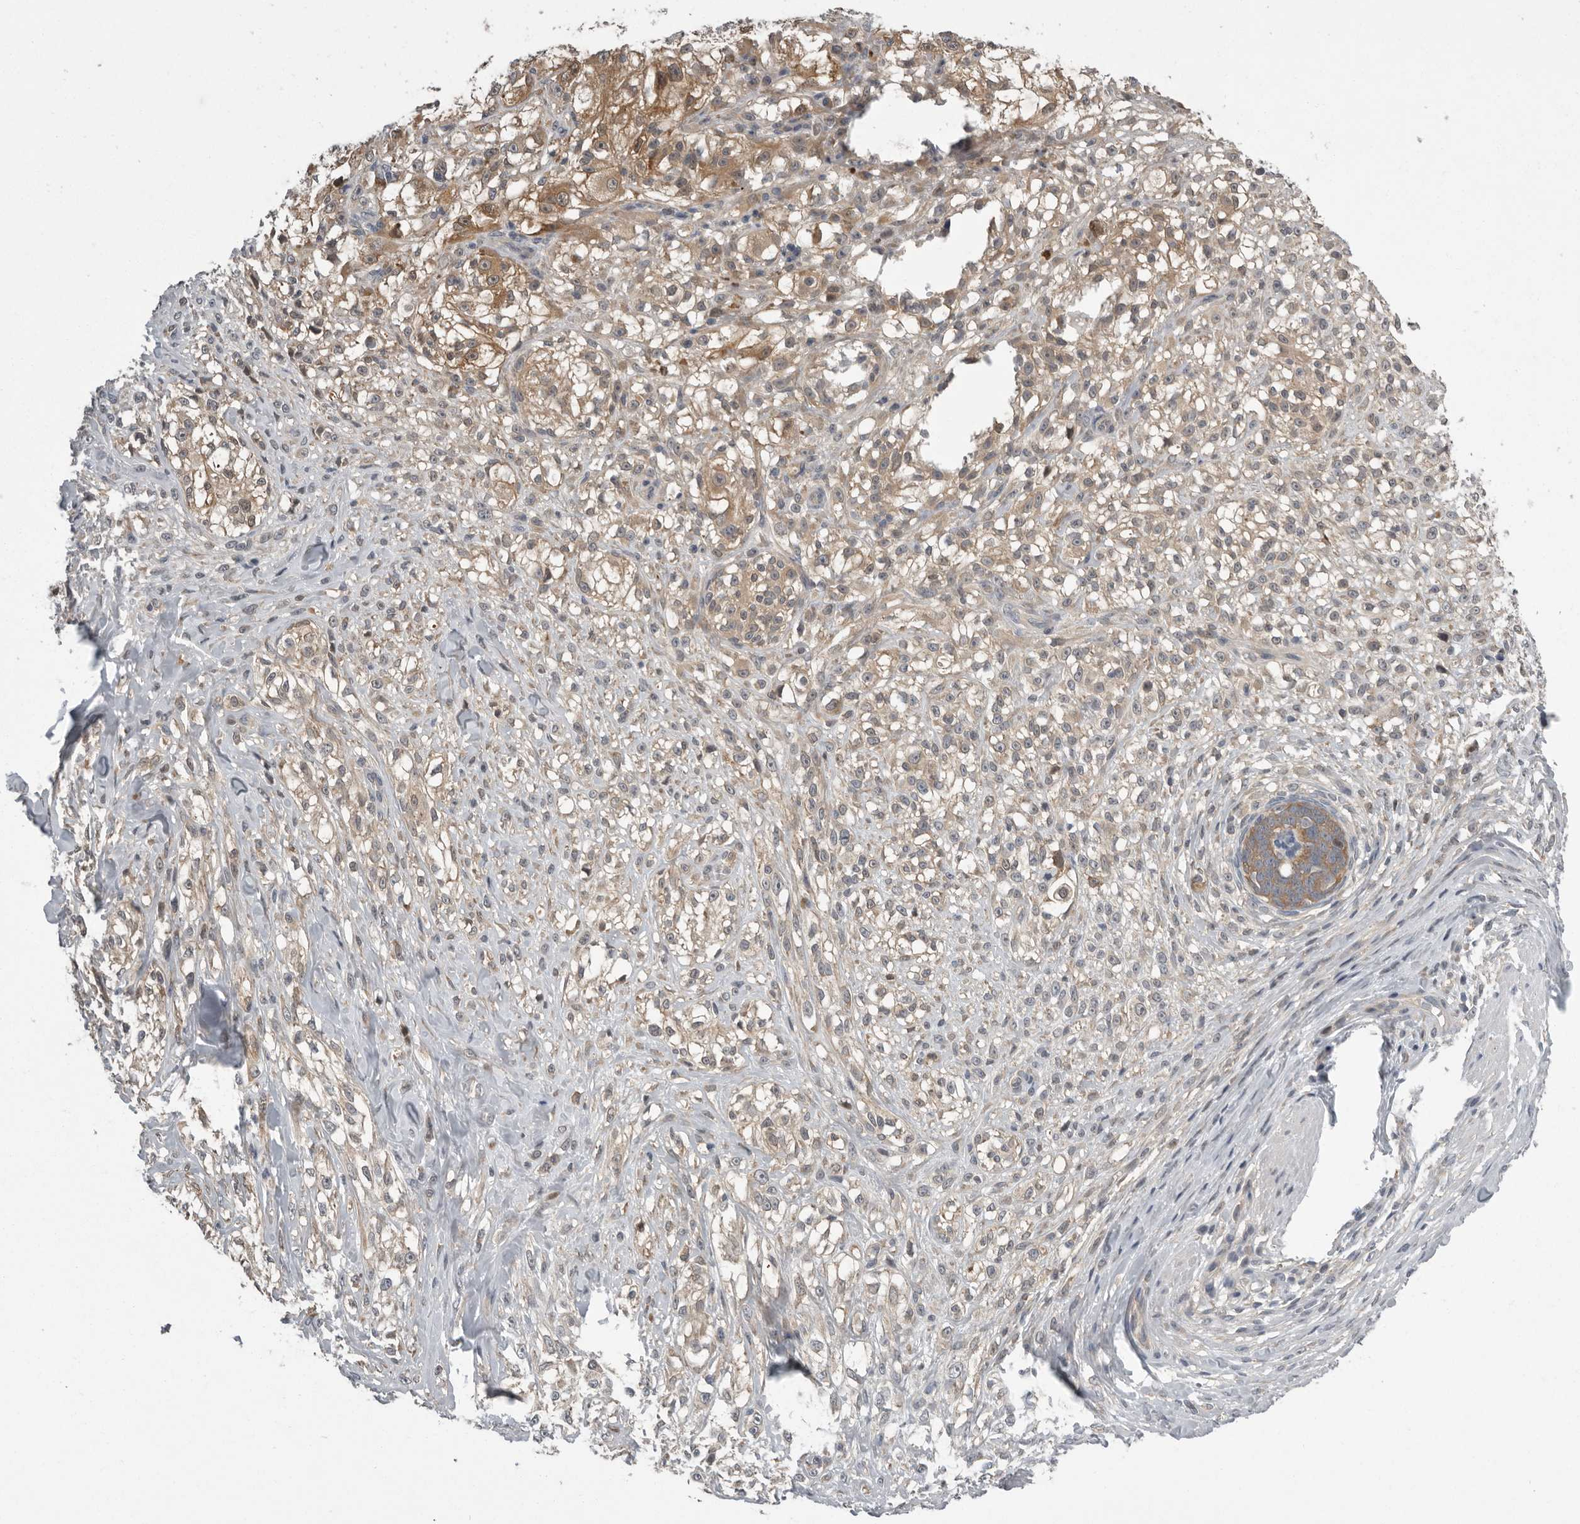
{"staining": {"intensity": "weak", "quantity": "25%-75%", "location": "cytoplasmic/membranous"}, "tissue": "melanoma", "cell_type": "Tumor cells", "image_type": "cancer", "snomed": [{"axis": "morphology", "description": "Malignant melanoma, NOS"}, {"axis": "topography", "description": "Skin of head"}], "caption": "IHC micrograph of melanoma stained for a protein (brown), which shows low levels of weak cytoplasmic/membranous positivity in approximately 25%-75% of tumor cells.", "gene": "RALGPS2", "patient": {"sex": "male", "age": 83}}